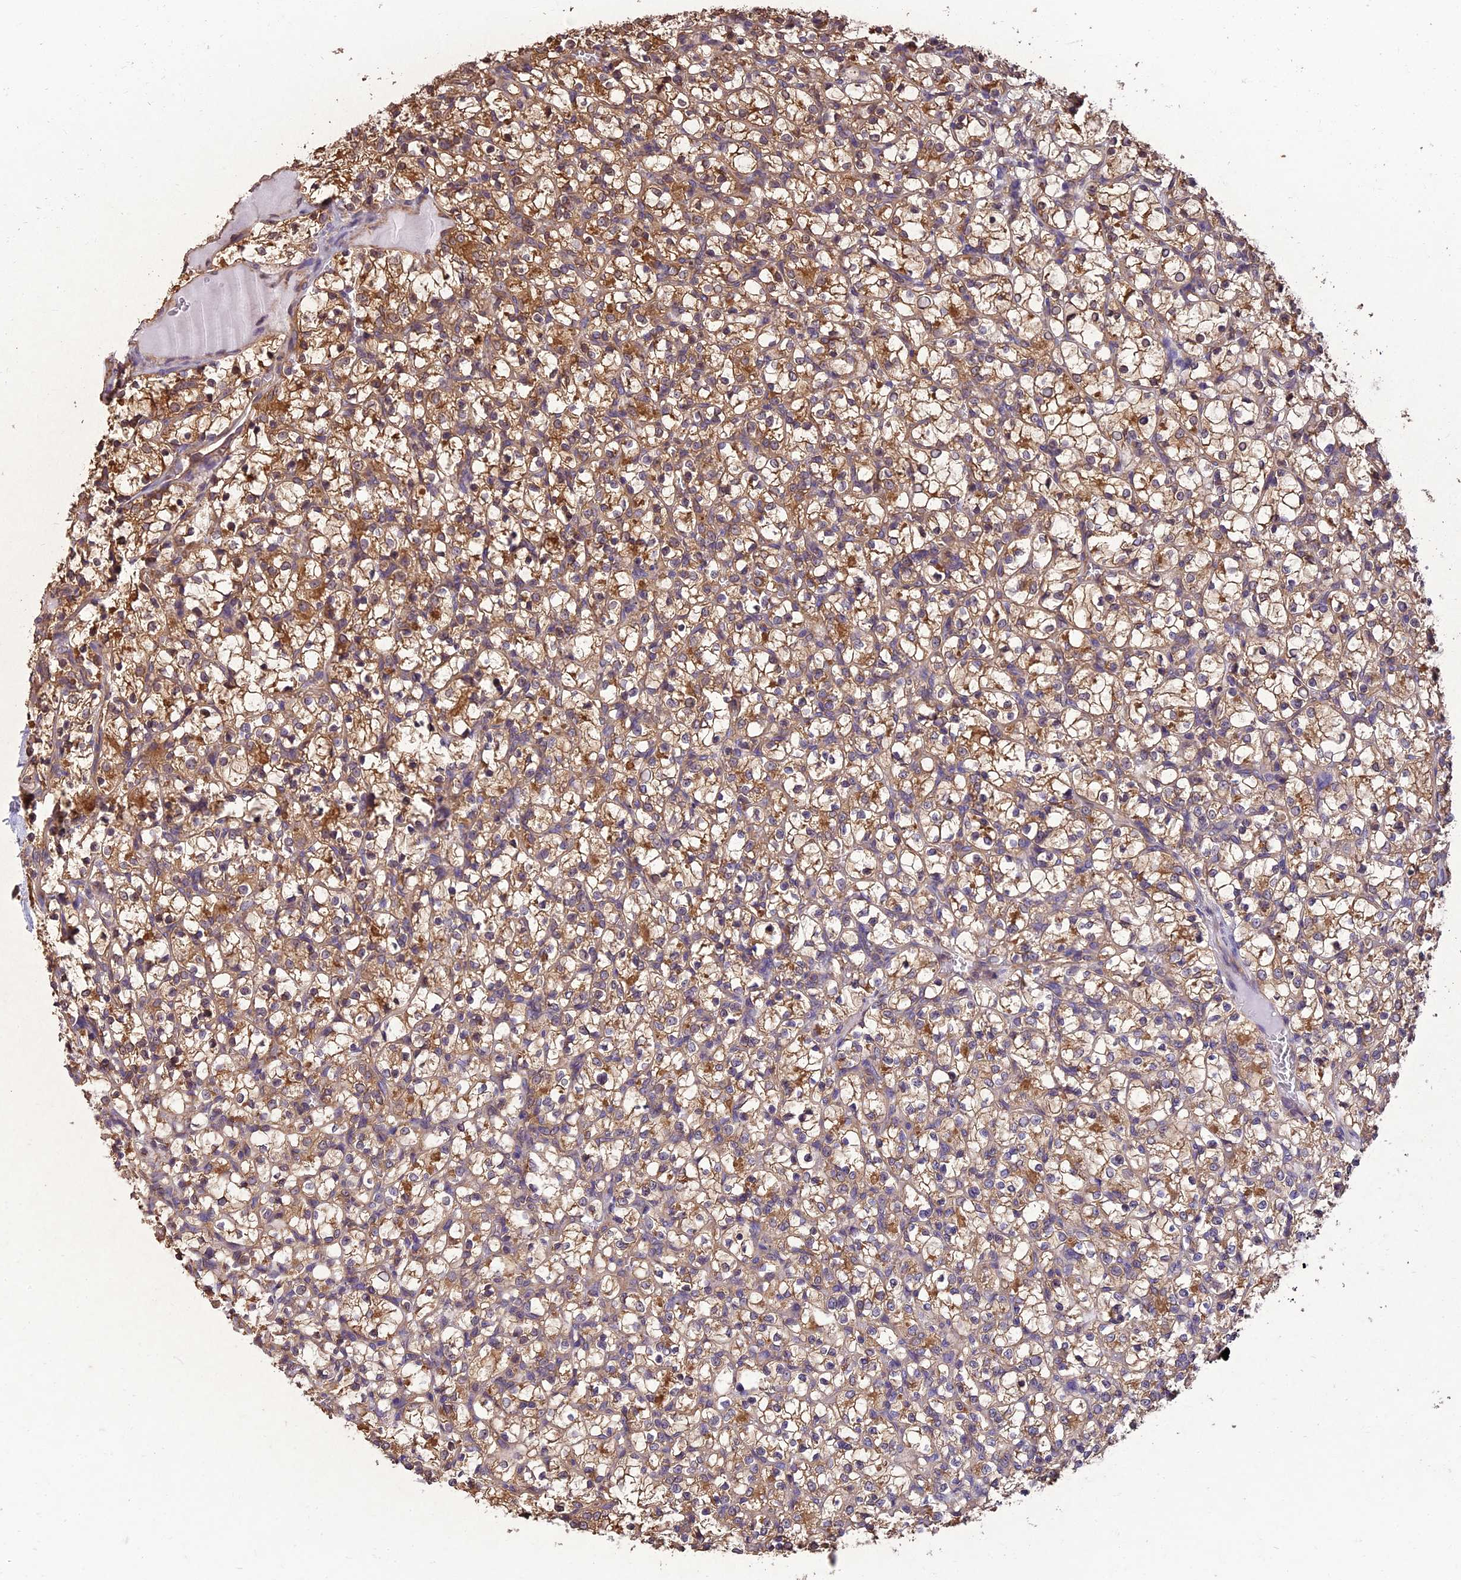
{"staining": {"intensity": "moderate", "quantity": ">75%", "location": "cytoplasmic/membranous"}, "tissue": "renal cancer", "cell_type": "Tumor cells", "image_type": "cancer", "snomed": [{"axis": "morphology", "description": "Adenocarcinoma, NOS"}, {"axis": "topography", "description": "Kidney"}], "caption": "Protein expression analysis of renal cancer exhibits moderate cytoplasmic/membranous positivity in about >75% of tumor cells.", "gene": "CHMP2A", "patient": {"sex": "female", "age": 69}}